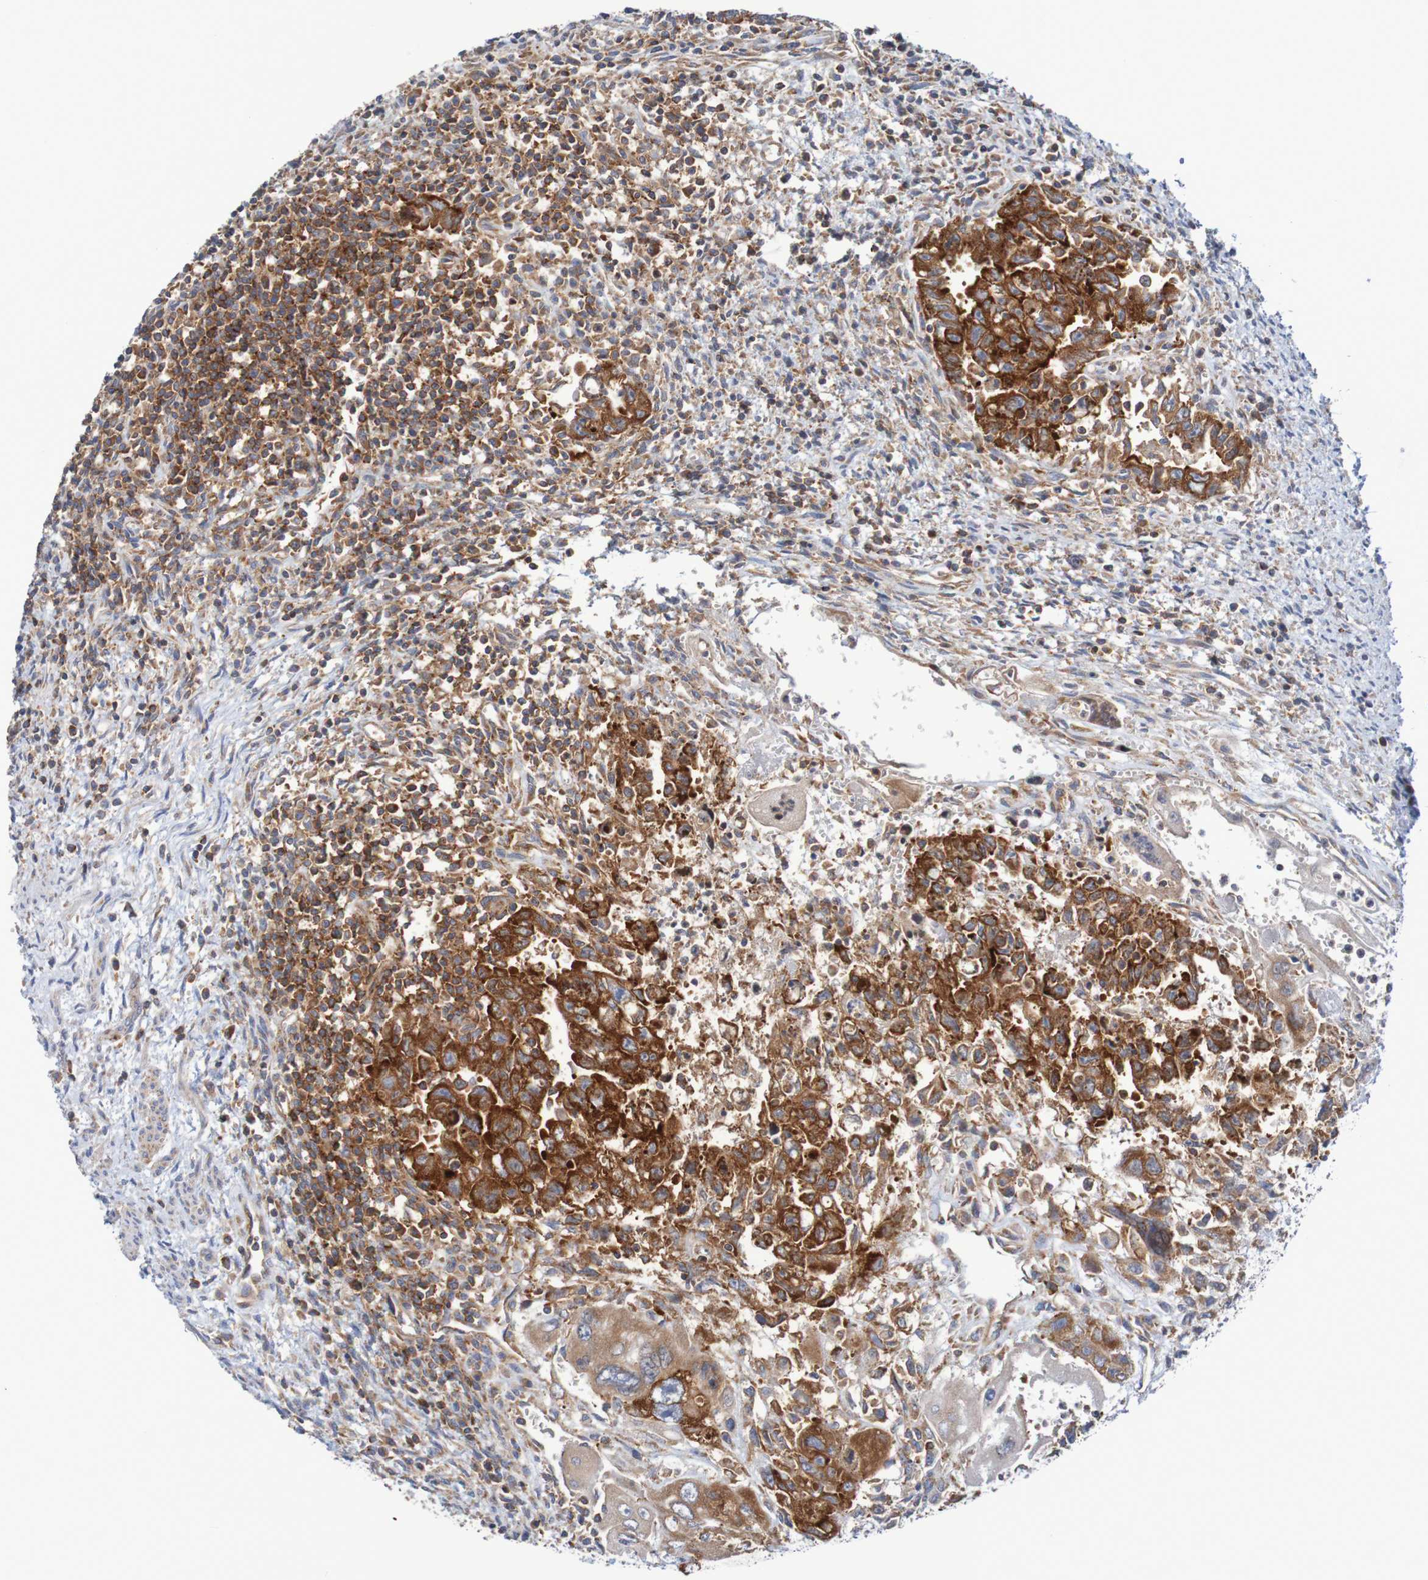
{"staining": {"intensity": "strong", "quantity": ">75%", "location": "cytoplasmic/membranous"}, "tissue": "testis cancer", "cell_type": "Tumor cells", "image_type": "cancer", "snomed": [{"axis": "morphology", "description": "Carcinoma, Embryonal, NOS"}, {"axis": "topography", "description": "Testis"}], "caption": "Protein staining of testis embryonal carcinoma tissue demonstrates strong cytoplasmic/membranous staining in about >75% of tumor cells.", "gene": "FXR2", "patient": {"sex": "male", "age": 28}}